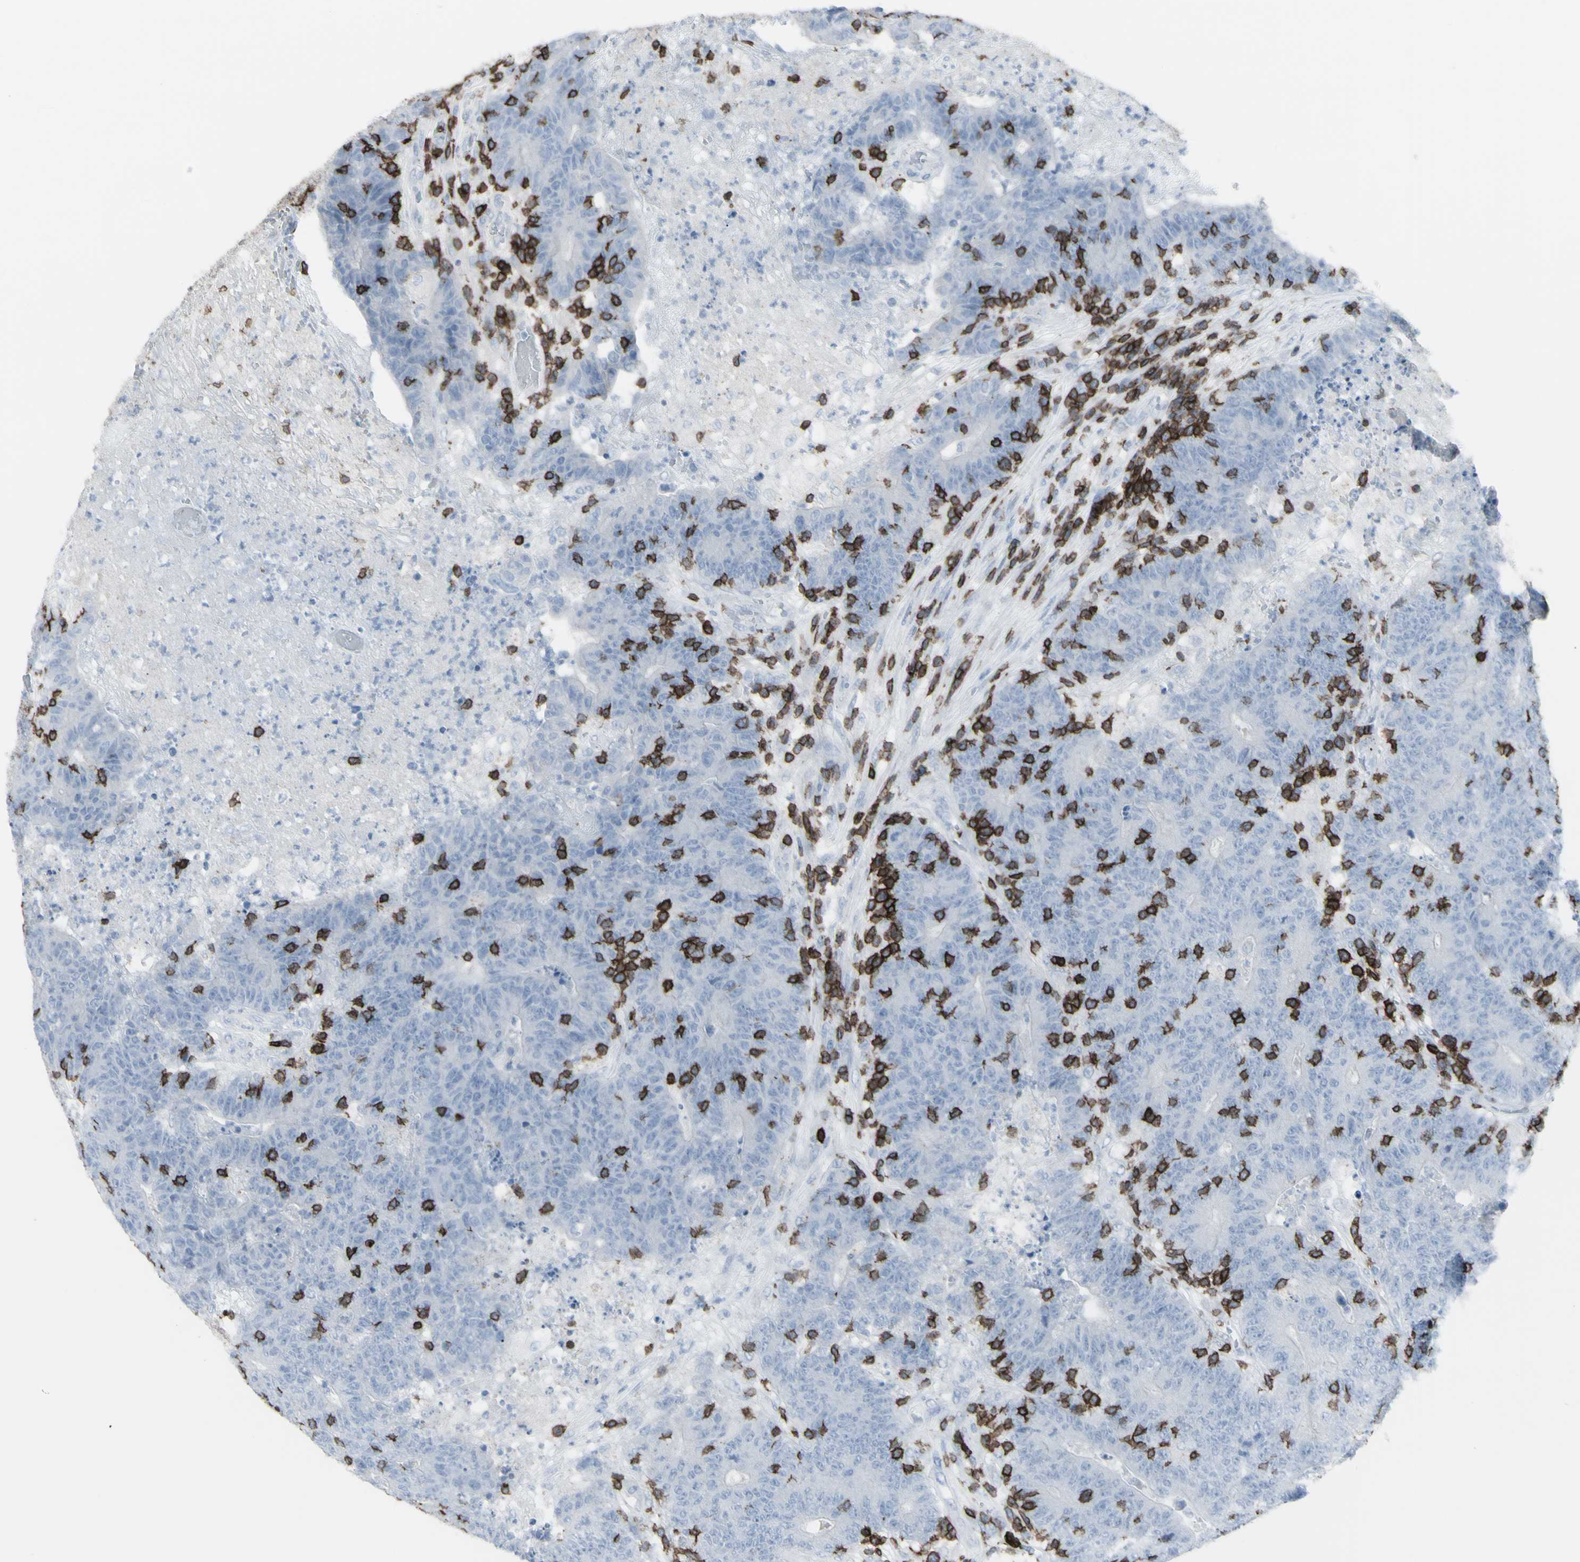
{"staining": {"intensity": "negative", "quantity": "none", "location": "none"}, "tissue": "colorectal cancer", "cell_type": "Tumor cells", "image_type": "cancer", "snomed": [{"axis": "morphology", "description": "Normal tissue, NOS"}, {"axis": "morphology", "description": "Adenocarcinoma, NOS"}, {"axis": "topography", "description": "Colon"}], "caption": "DAB immunohistochemical staining of human colorectal adenocarcinoma shows no significant staining in tumor cells. (Immunohistochemistry, brightfield microscopy, high magnification).", "gene": "CD247", "patient": {"sex": "female", "age": 75}}